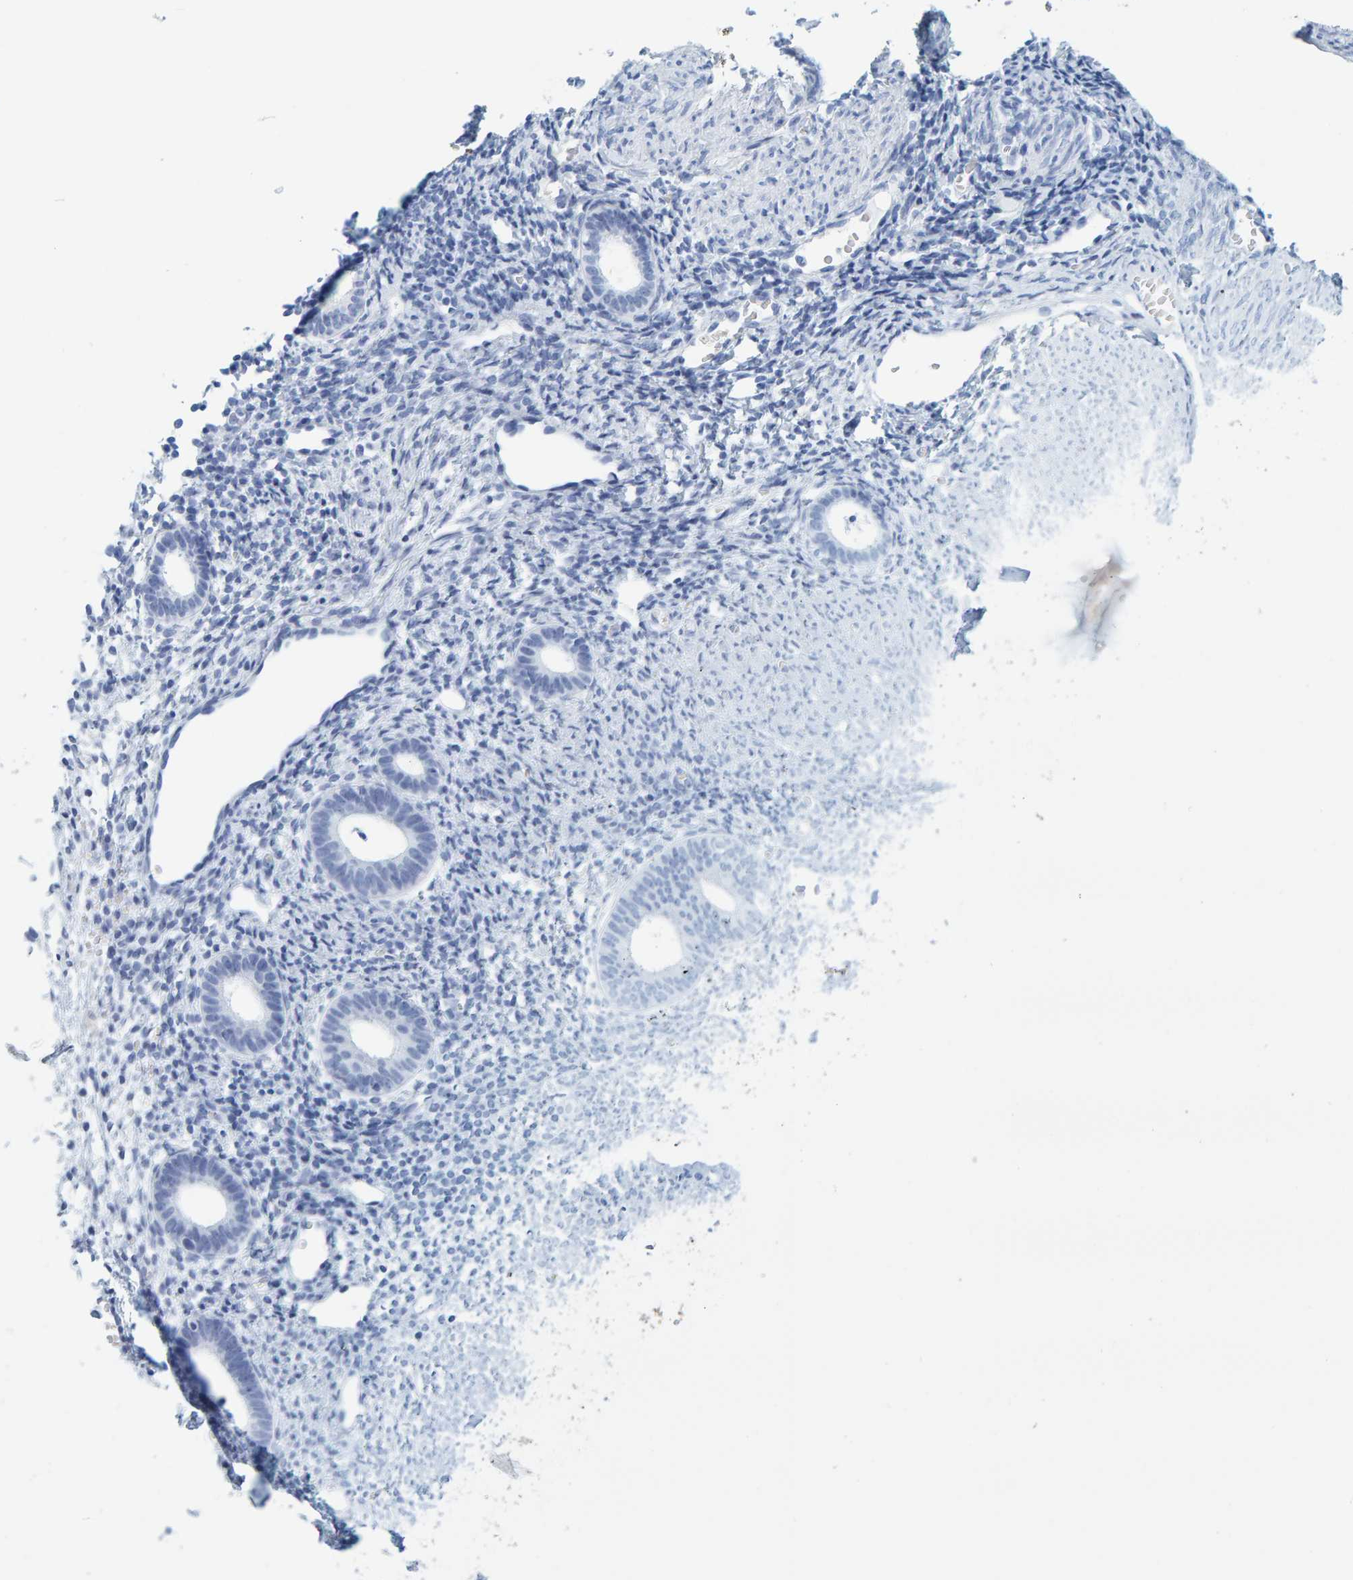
{"staining": {"intensity": "negative", "quantity": "none", "location": "none"}, "tissue": "endometrium", "cell_type": "Cells in endometrial stroma", "image_type": "normal", "snomed": [{"axis": "morphology", "description": "Normal tissue, NOS"}, {"axis": "morphology", "description": "Adenocarcinoma, NOS"}, {"axis": "topography", "description": "Endometrium"}], "caption": "A high-resolution micrograph shows immunohistochemistry staining of unremarkable endometrium, which exhibits no significant expression in cells in endometrial stroma.", "gene": "SFTPC", "patient": {"sex": "female", "age": 57}}